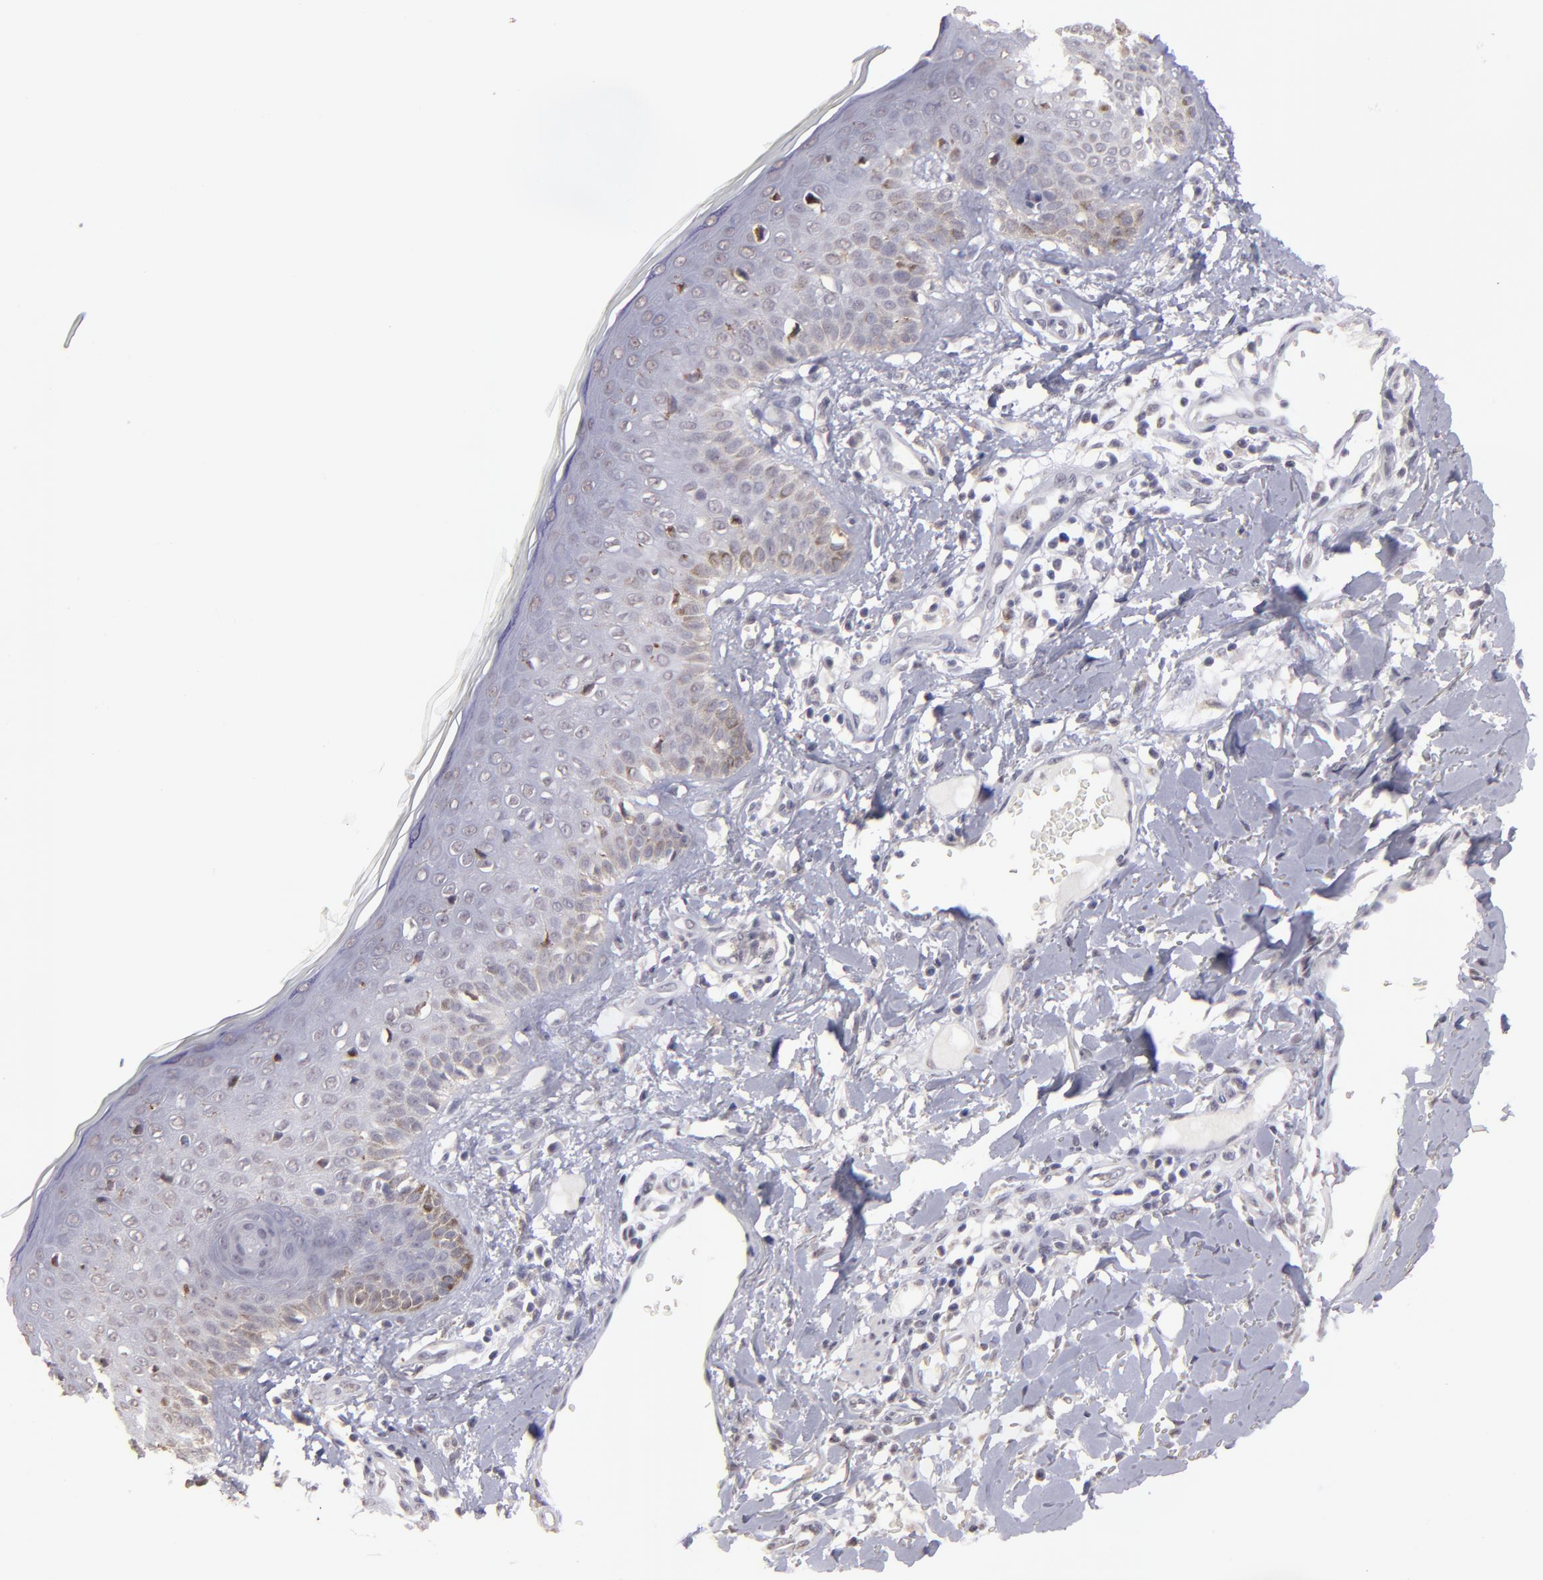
{"staining": {"intensity": "weak", "quantity": "<25%", "location": "nuclear"}, "tissue": "skin cancer", "cell_type": "Tumor cells", "image_type": "cancer", "snomed": [{"axis": "morphology", "description": "Squamous cell carcinoma, NOS"}, {"axis": "topography", "description": "Skin"}], "caption": "Tumor cells show no significant positivity in skin cancer.", "gene": "NRXN3", "patient": {"sex": "female", "age": 59}}